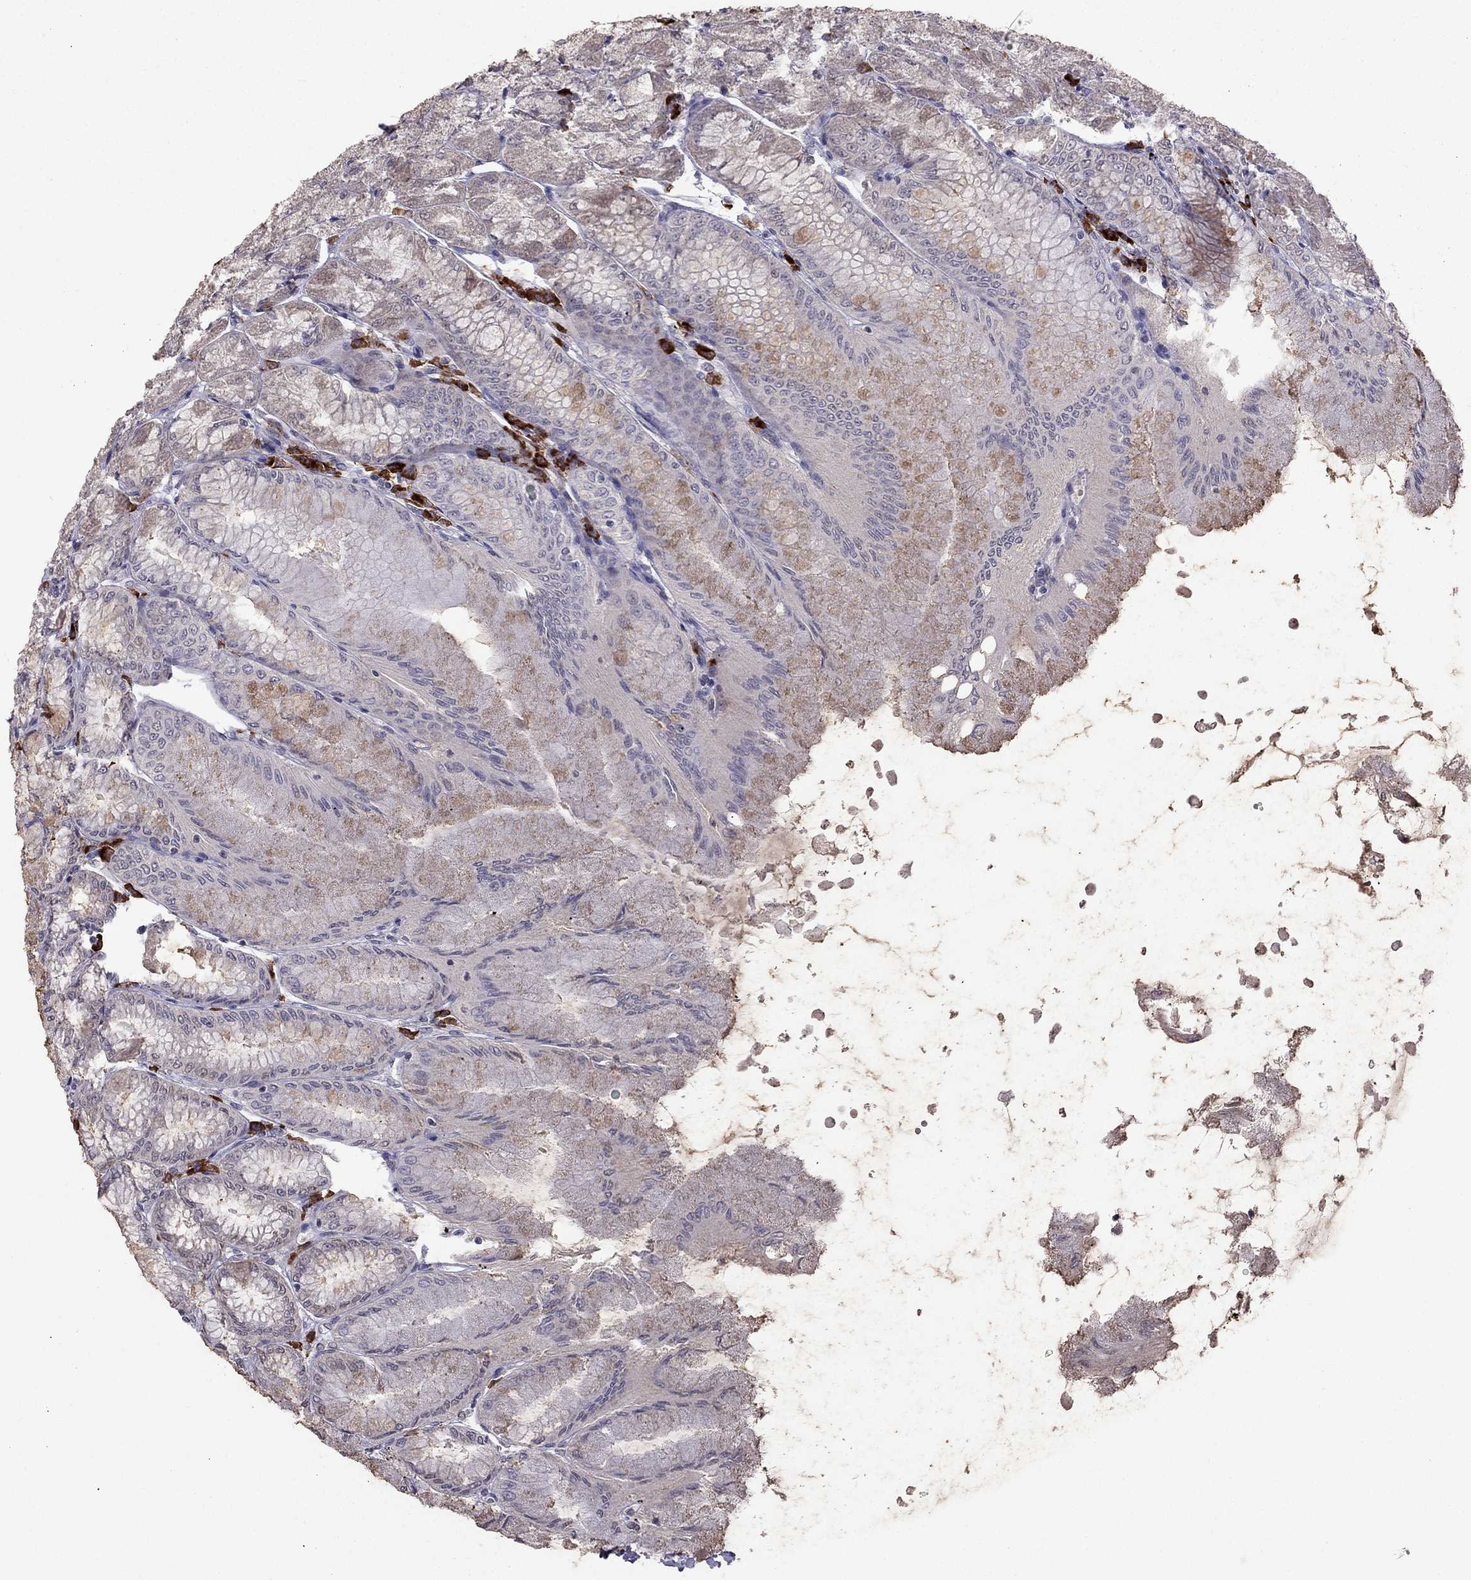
{"staining": {"intensity": "weak", "quantity": "<25%", "location": "cytoplasmic/membranous"}, "tissue": "stomach", "cell_type": "Glandular cells", "image_type": "normal", "snomed": [{"axis": "morphology", "description": "Normal tissue, NOS"}, {"axis": "topography", "description": "Stomach, upper"}], "caption": "IHC micrograph of unremarkable stomach: stomach stained with DAB (3,3'-diaminobenzidine) displays no significant protein positivity in glandular cells.", "gene": "ARHGAP11A", "patient": {"sex": "male", "age": 60}}